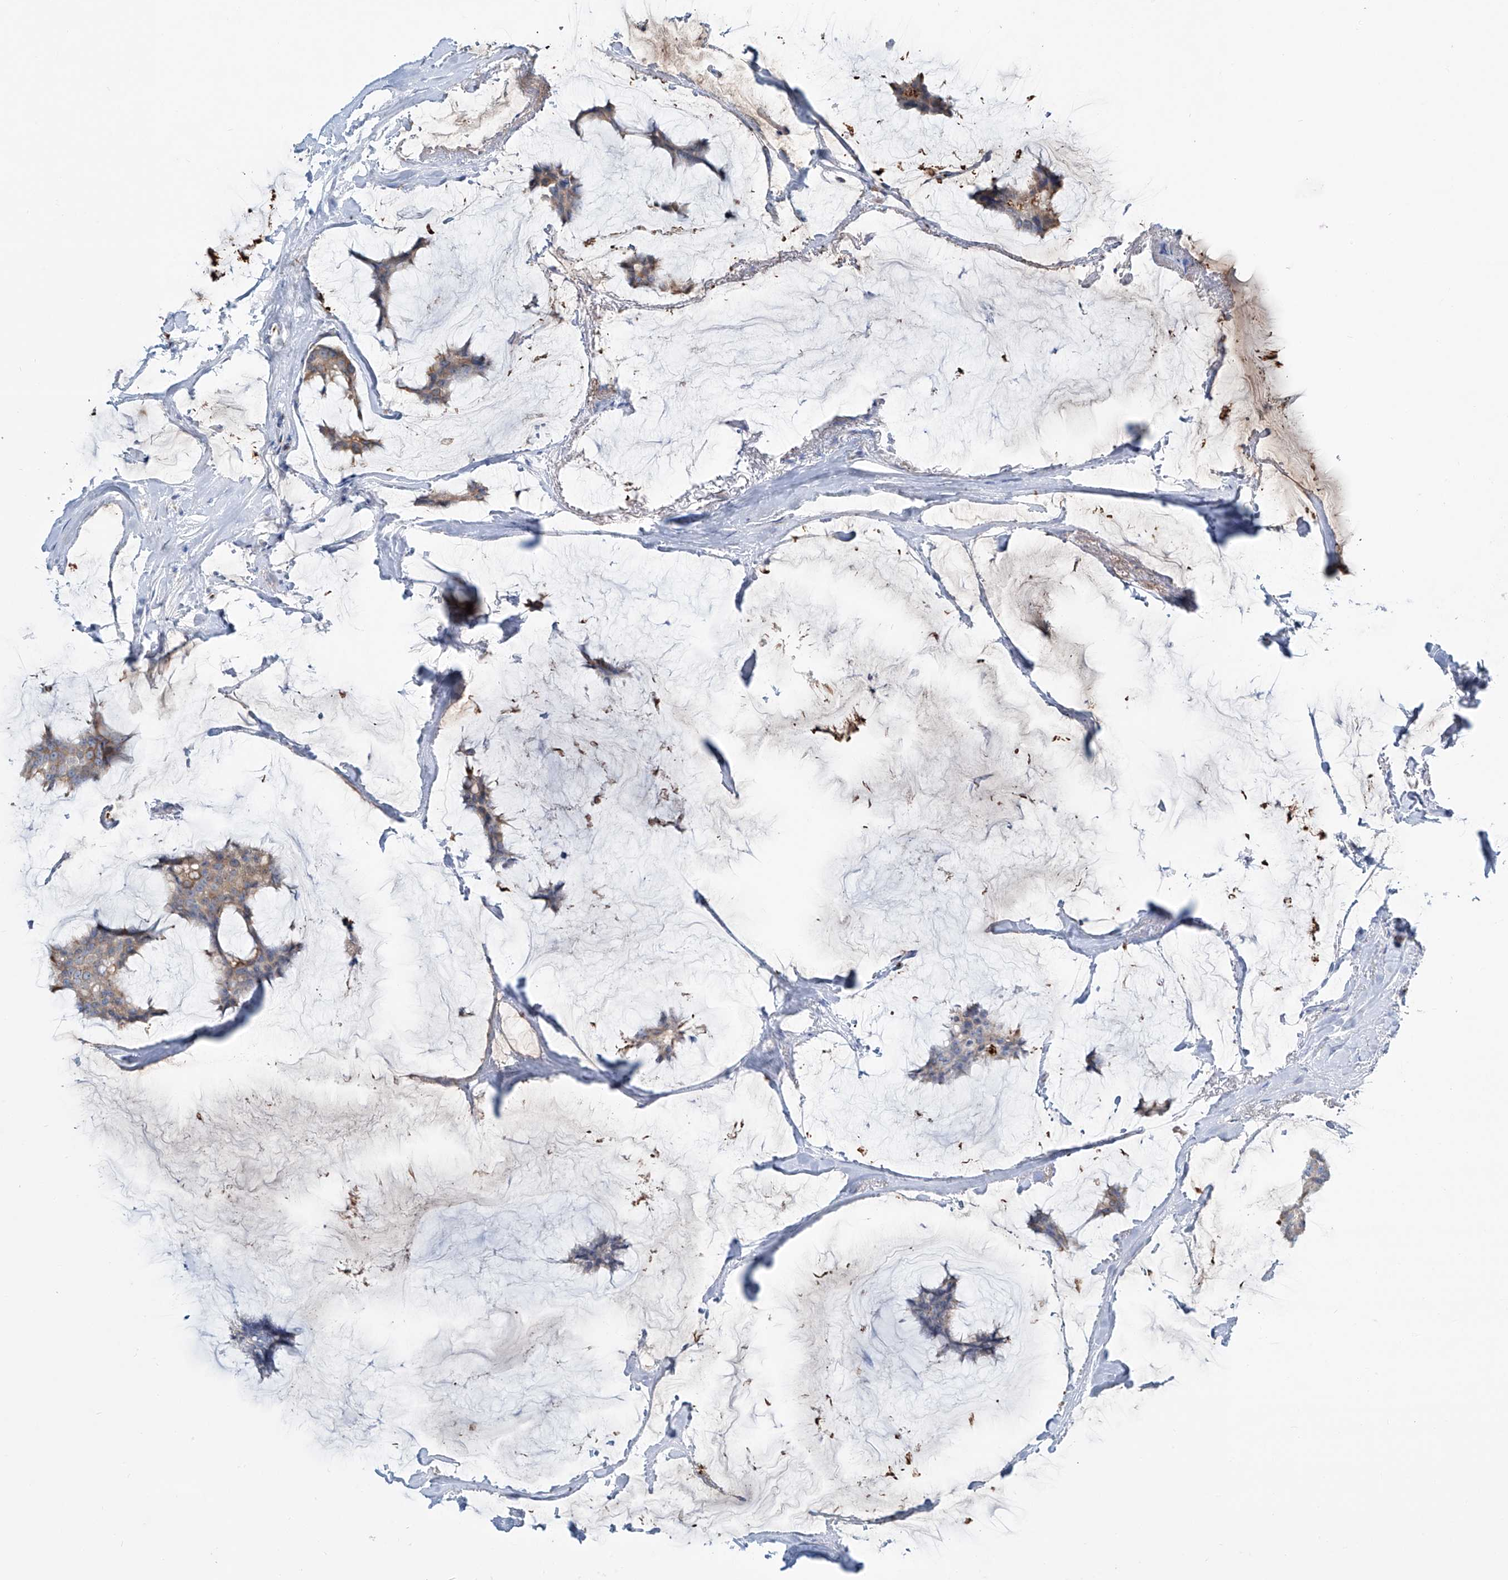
{"staining": {"intensity": "weak", "quantity": "25%-75%", "location": "cytoplasmic/membranous"}, "tissue": "breast cancer", "cell_type": "Tumor cells", "image_type": "cancer", "snomed": [{"axis": "morphology", "description": "Duct carcinoma"}, {"axis": "topography", "description": "Breast"}], "caption": "Protein staining of breast intraductal carcinoma tissue shows weak cytoplasmic/membranous positivity in about 25%-75% of tumor cells. Ihc stains the protein of interest in brown and the nuclei are stained blue.", "gene": "CDH5", "patient": {"sex": "female", "age": 93}}